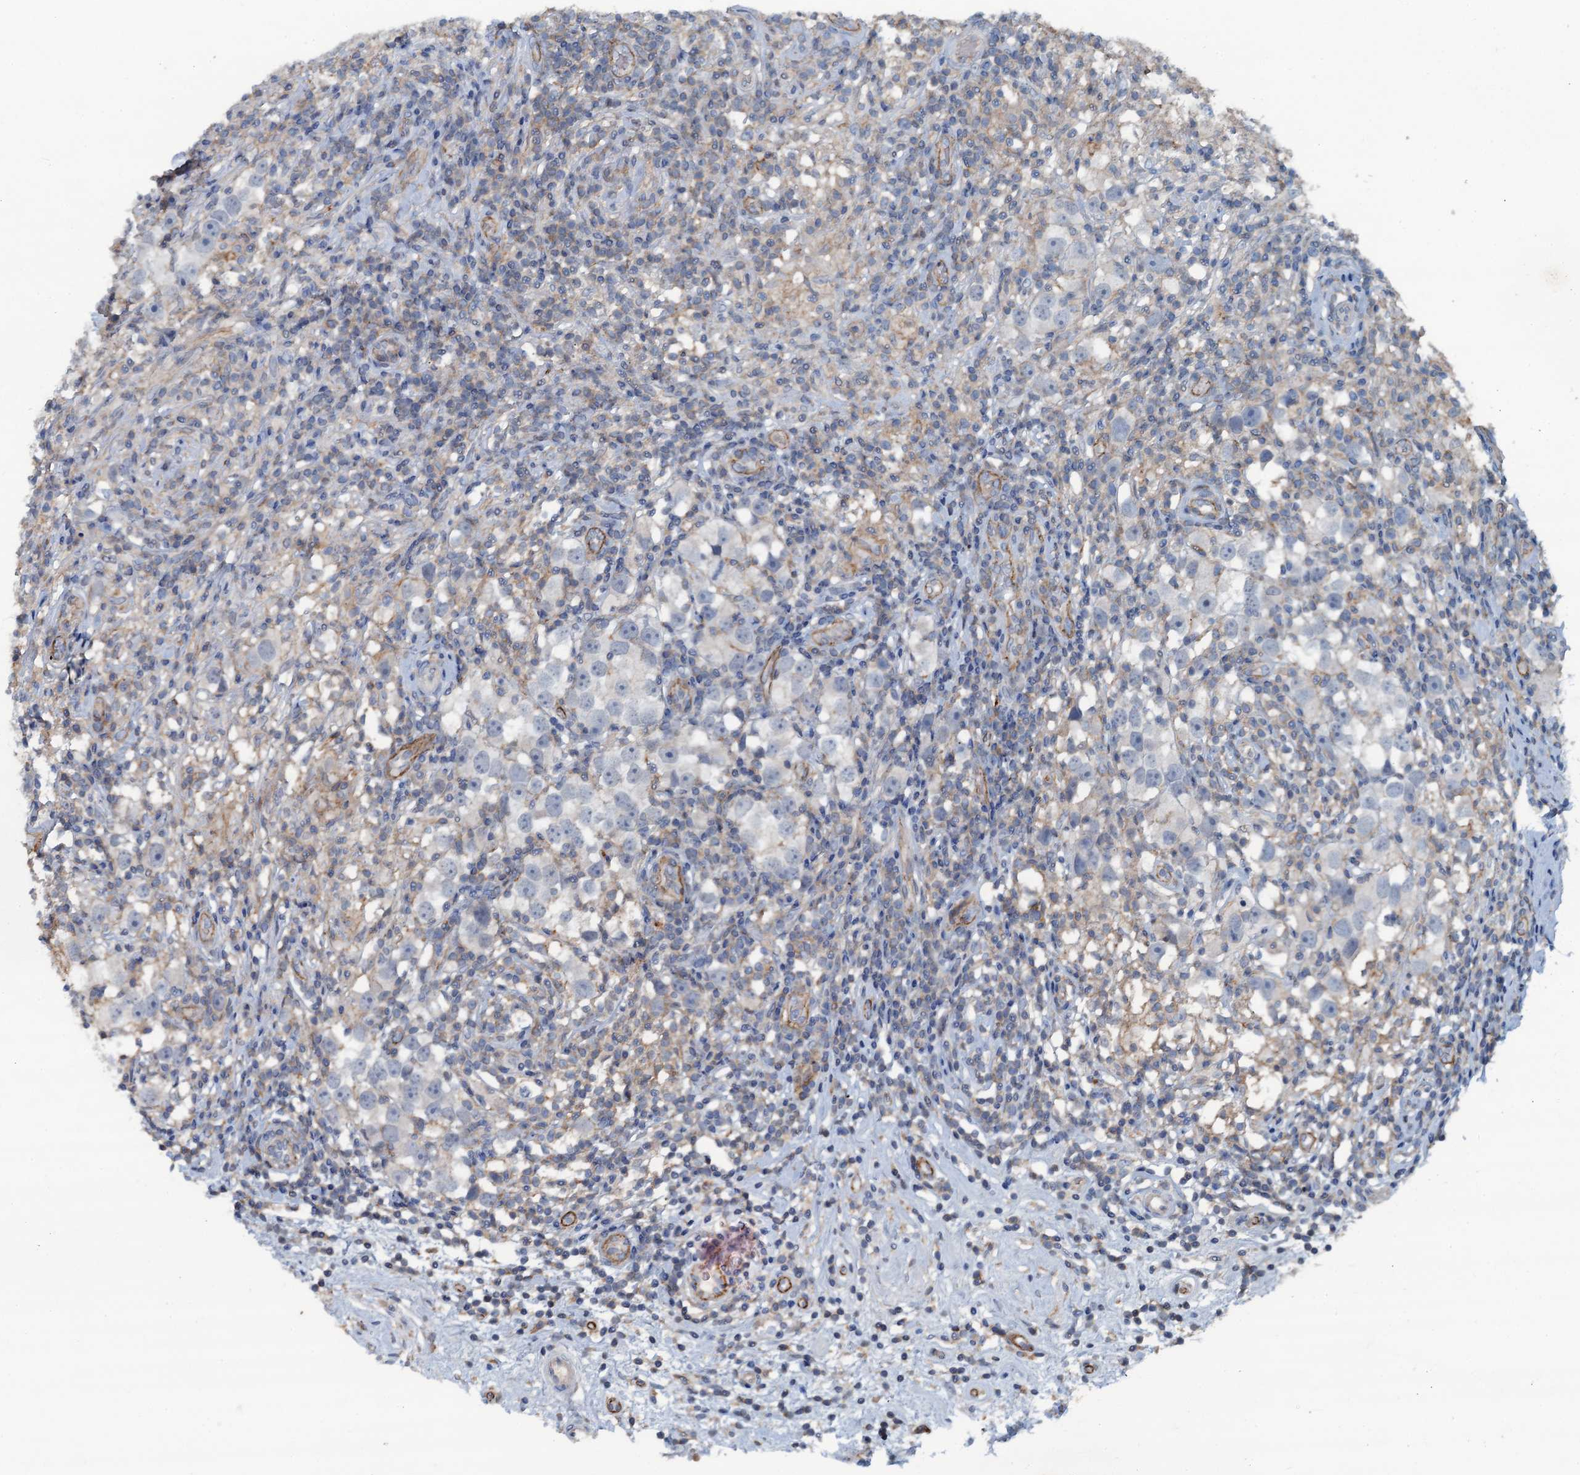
{"staining": {"intensity": "negative", "quantity": "none", "location": "none"}, "tissue": "testis cancer", "cell_type": "Tumor cells", "image_type": "cancer", "snomed": [{"axis": "morphology", "description": "Seminoma, NOS"}, {"axis": "topography", "description": "Testis"}], "caption": "An immunohistochemistry image of testis cancer is shown. There is no staining in tumor cells of testis cancer. (DAB IHC, high magnification).", "gene": "THAP10", "patient": {"sex": "male", "age": 49}}